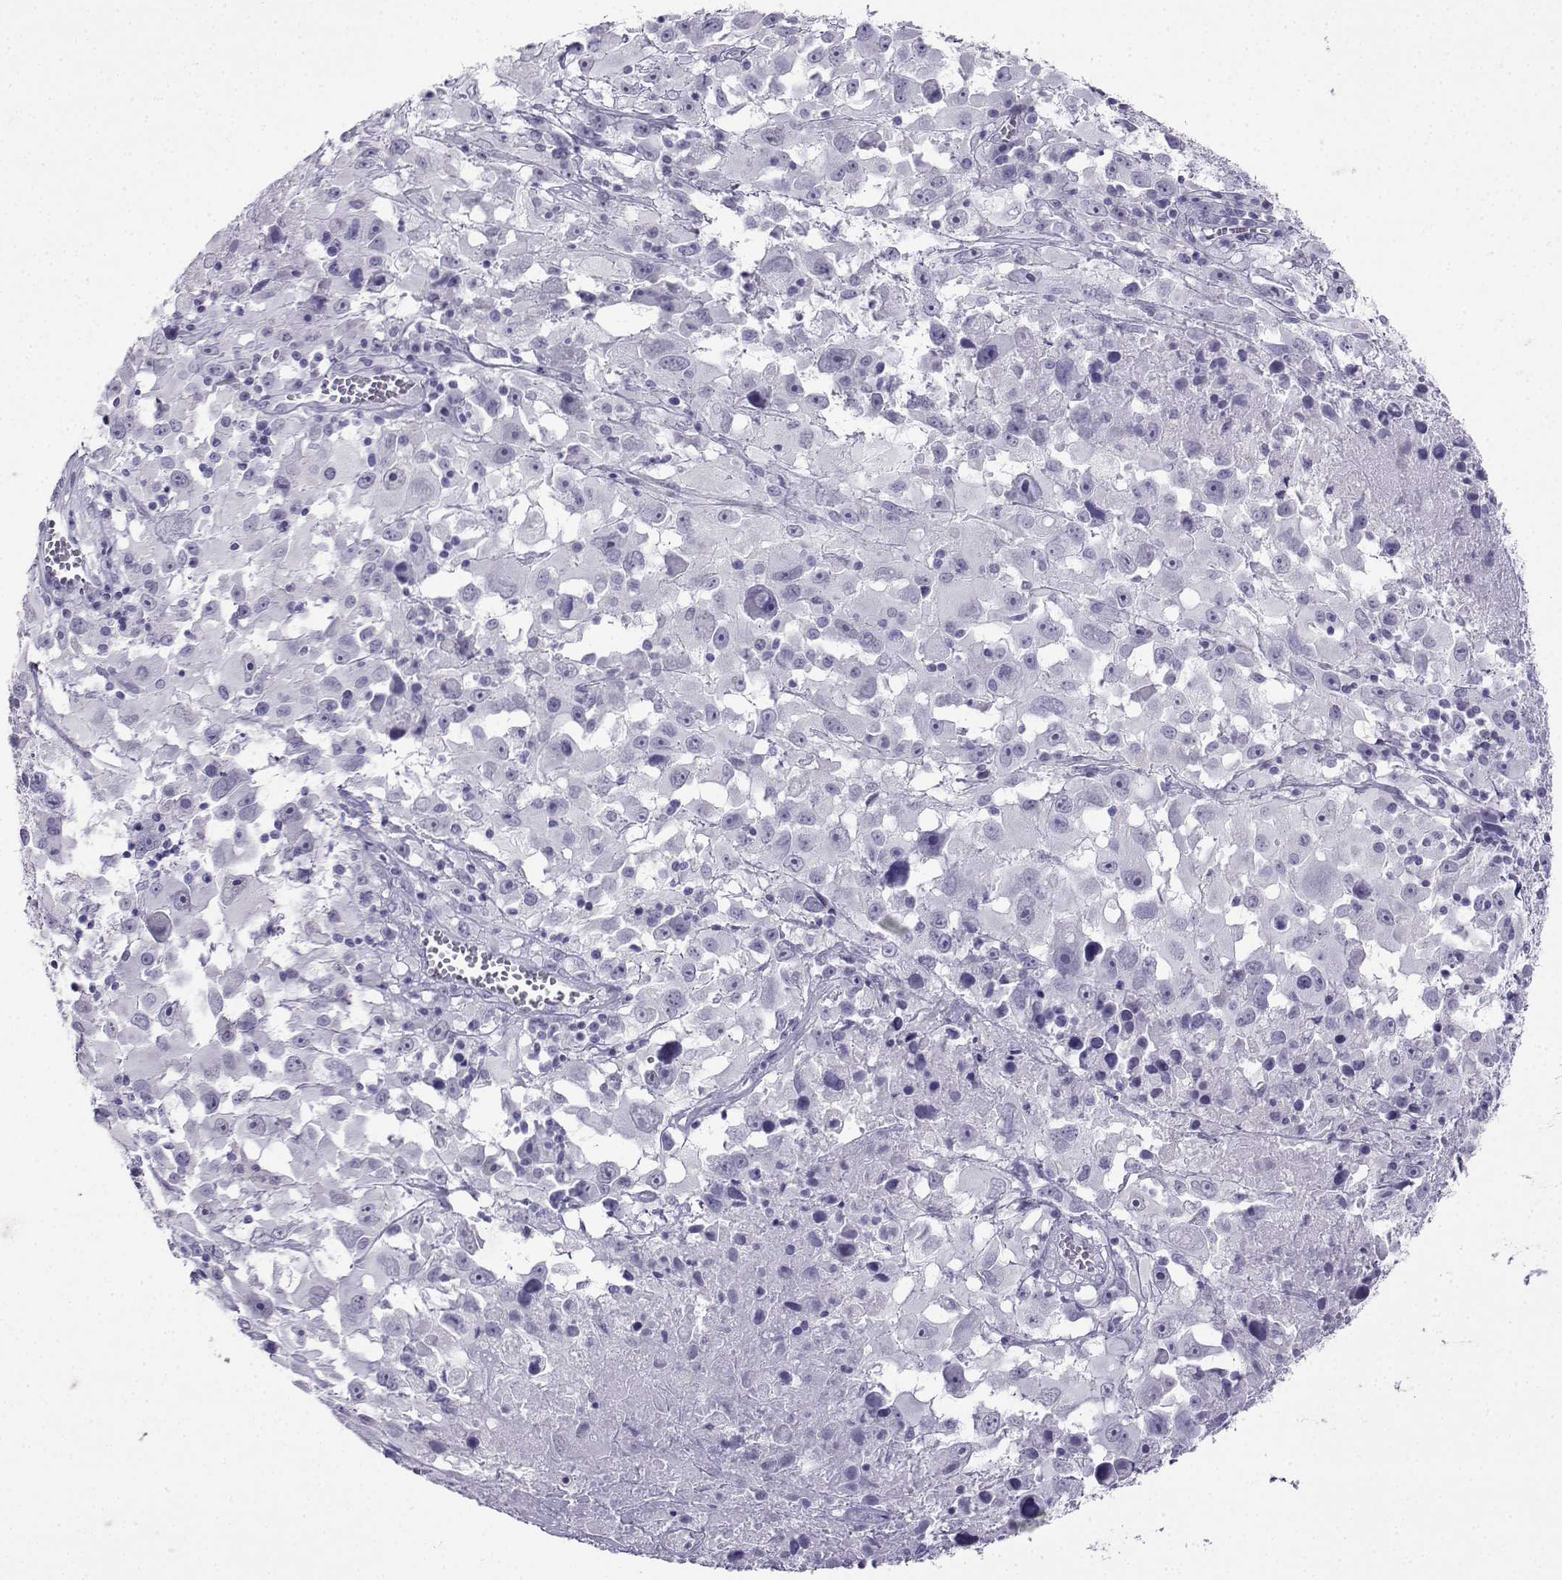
{"staining": {"intensity": "negative", "quantity": "none", "location": "none"}, "tissue": "melanoma", "cell_type": "Tumor cells", "image_type": "cancer", "snomed": [{"axis": "morphology", "description": "Malignant melanoma, Metastatic site"}, {"axis": "topography", "description": "Soft tissue"}], "caption": "Protein analysis of malignant melanoma (metastatic site) displays no significant expression in tumor cells.", "gene": "KIF17", "patient": {"sex": "male", "age": 50}}